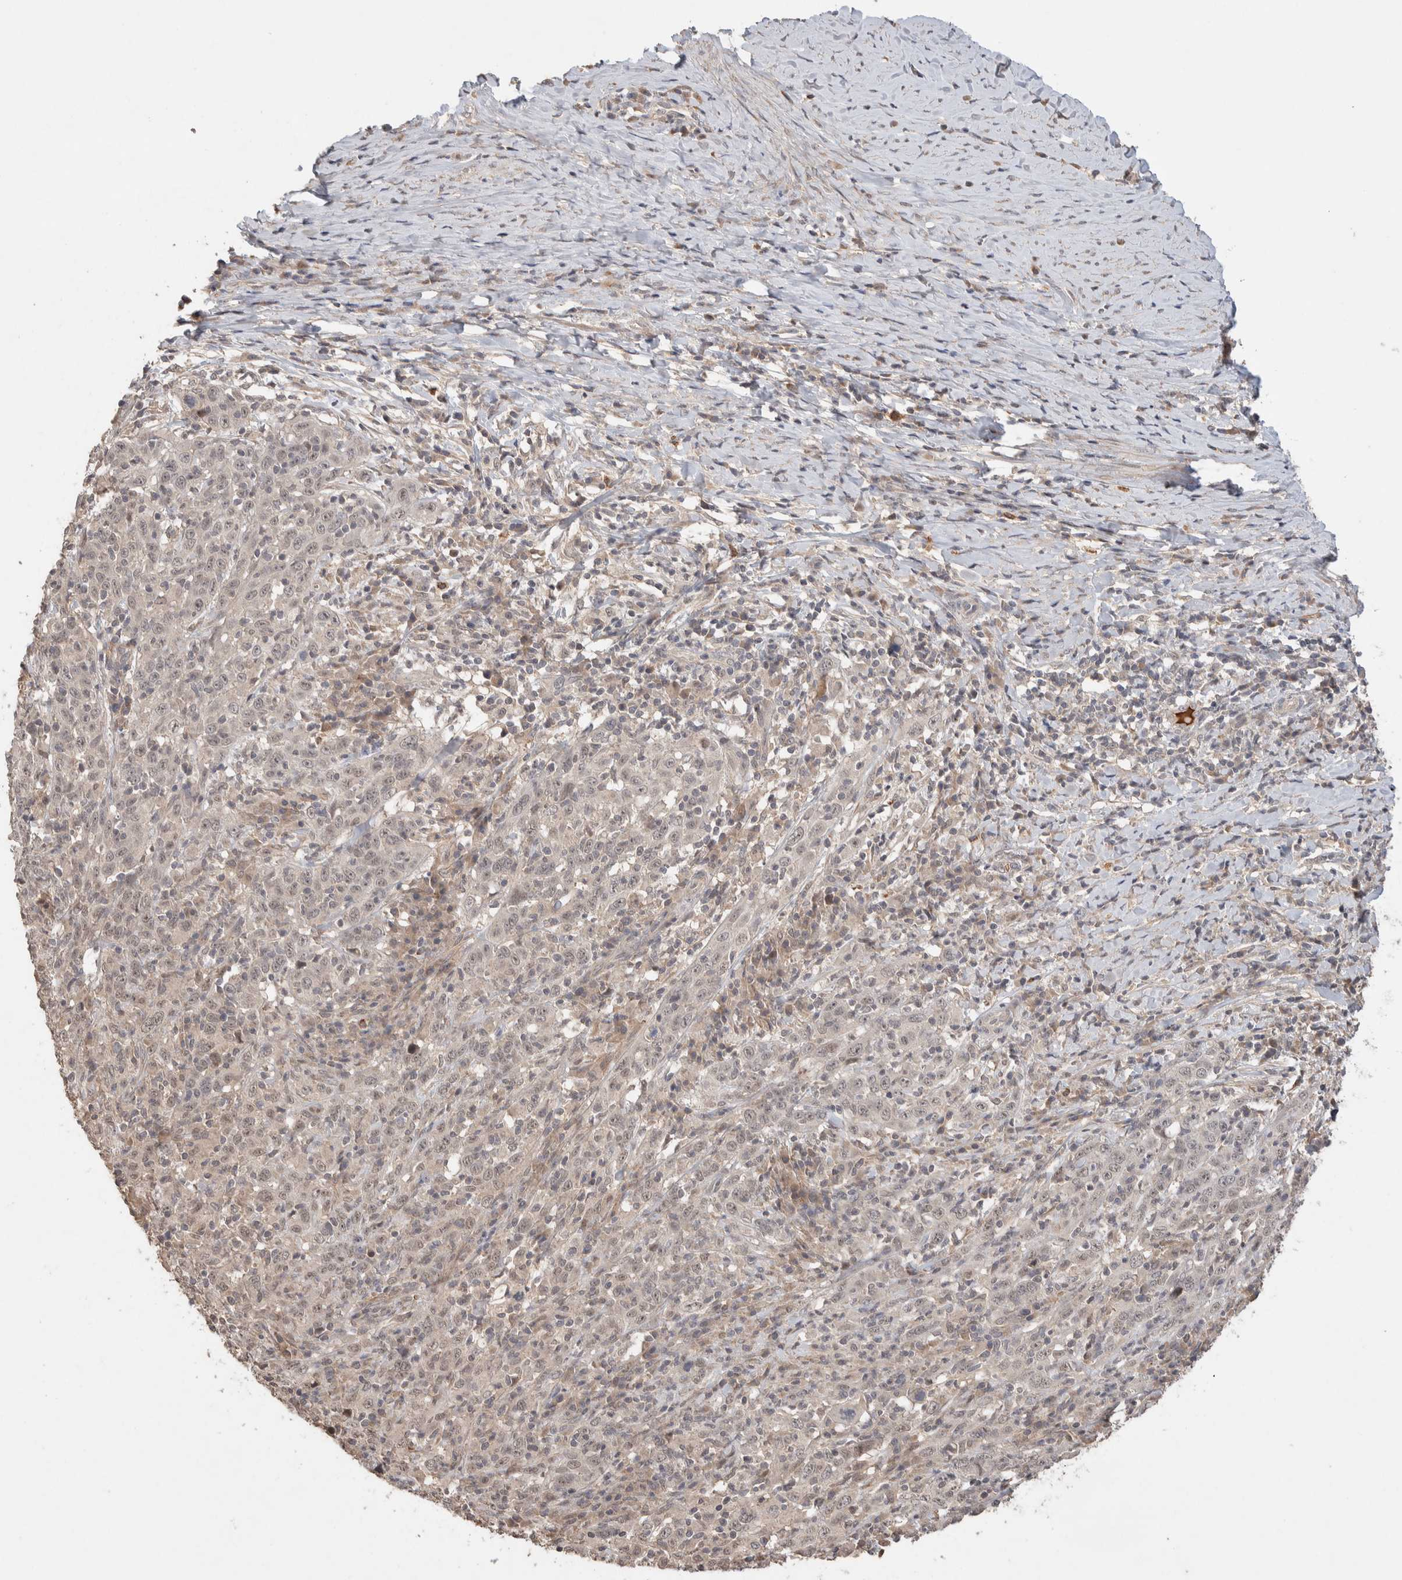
{"staining": {"intensity": "weak", "quantity": "<25%", "location": "cytoplasmic/membranous,nuclear"}, "tissue": "cervical cancer", "cell_type": "Tumor cells", "image_type": "cancer", "snomed": [{"axis": "morphology", "description": "Squamous cell carcinoma, NOS"}, {"axis": "topography", "description": "Cervix"}], "caption": "The image reveals no significant positivity in tumor cells of cervical squamous cell carcinoma.", "gene": "CASK", "patient": {"sex": "female", "age": 46}}